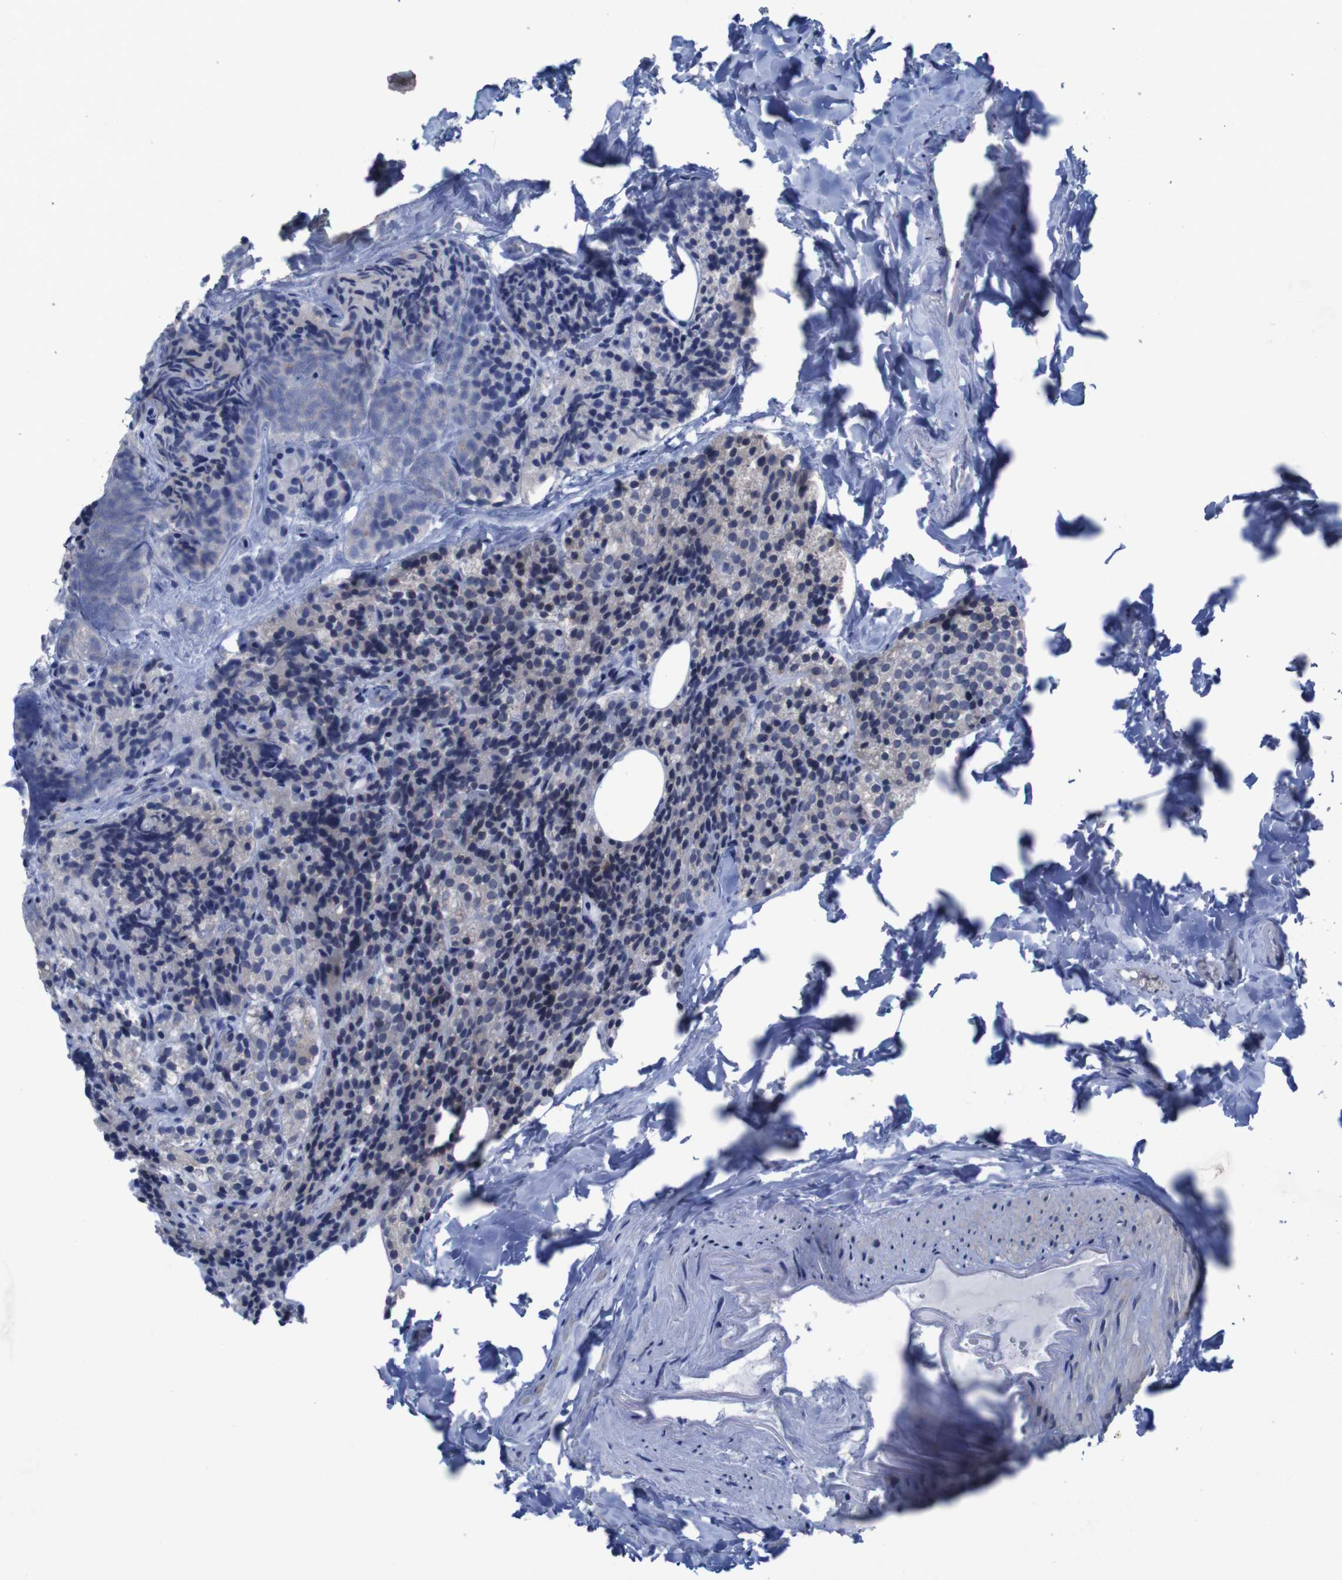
{"staining": {"intensity": "weak", "quantity": "<25%", "location": "cytoplasmic/membranous"}, "tissue": "parathyroid gland", "cell_type": "Glandular cells", "image_type": "normal", "snomed": [{"axis": "morphology", "description": "Normal tissue, NOS"}, {"axis": "morphology", "description": "Atrophy, NOS"}, {"axis": "topography", "description": "Parathyroid gland"}], "caption": "This micrograph is of benign parathyroid gland stained with immunohistochemistry to label a protein in brown with the nuclei are counter-stained blue. There is no expression in glandular cells.", "gene": "CLDN18", "patient": {"sex": "female", "age": 54}}